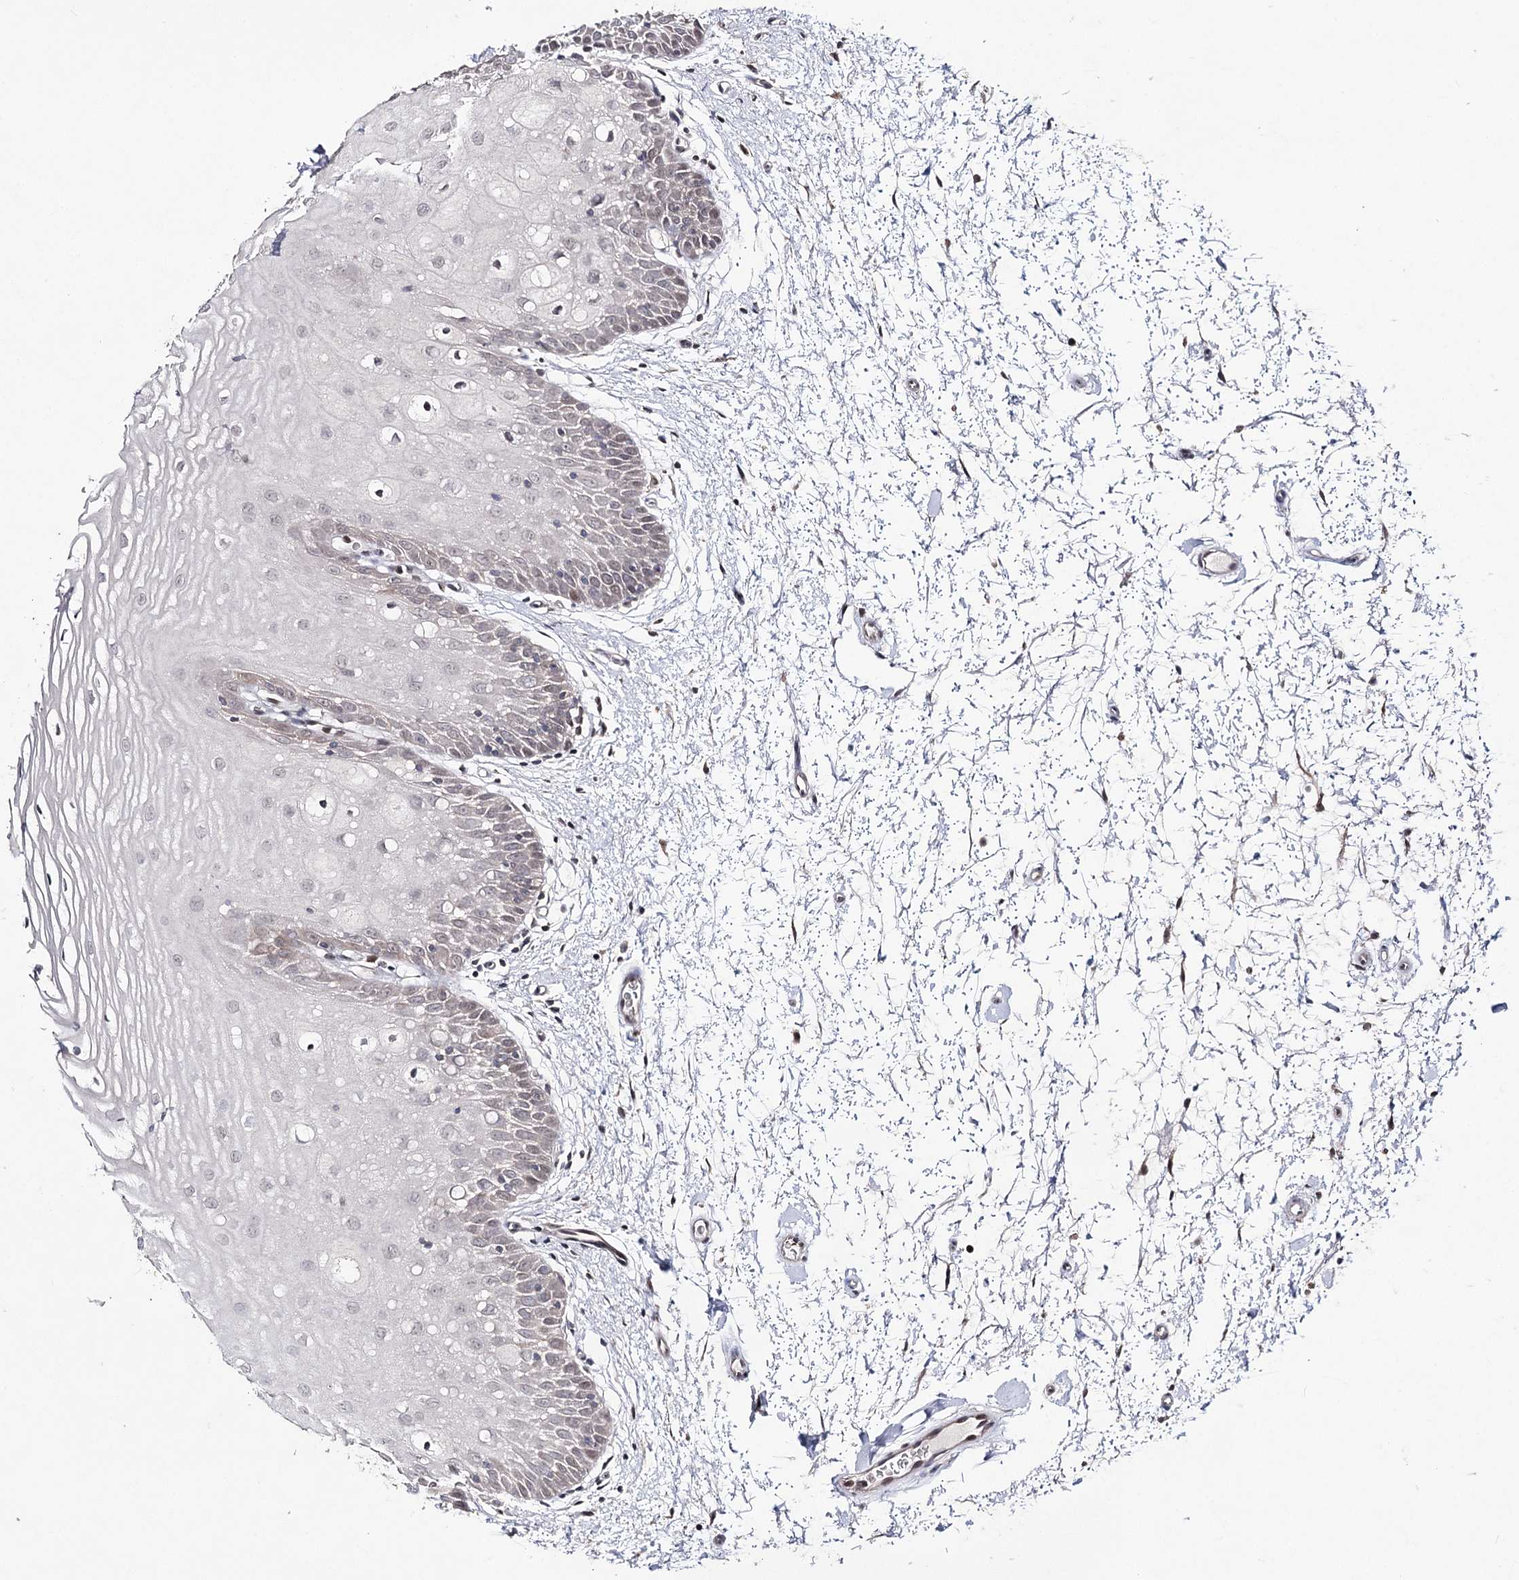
{"staining": {"intensity": "weak", "quantity": "25%-75%", "location": "nuclear"}, "tissue": "oral mucosa", "cell_type": "Squamous epithelial cells", "image_type": "normal", "snomed": [{"axis": "morphology", "description": "Normal tissue, NOS"}, {"axis": "topography", "description": "Oral tissue"}, {"axis": "topography", "description": "Tounge, NOS"}], "caption": "A micrograph showing weak nuclear expression in about 25%-75% of squamous epithelial cells in benign oral mucosa, as visualized by brown immunohistochemical staining.", "gene": "HSD11B2", "patient": {"sex": "female", "age": 73}}